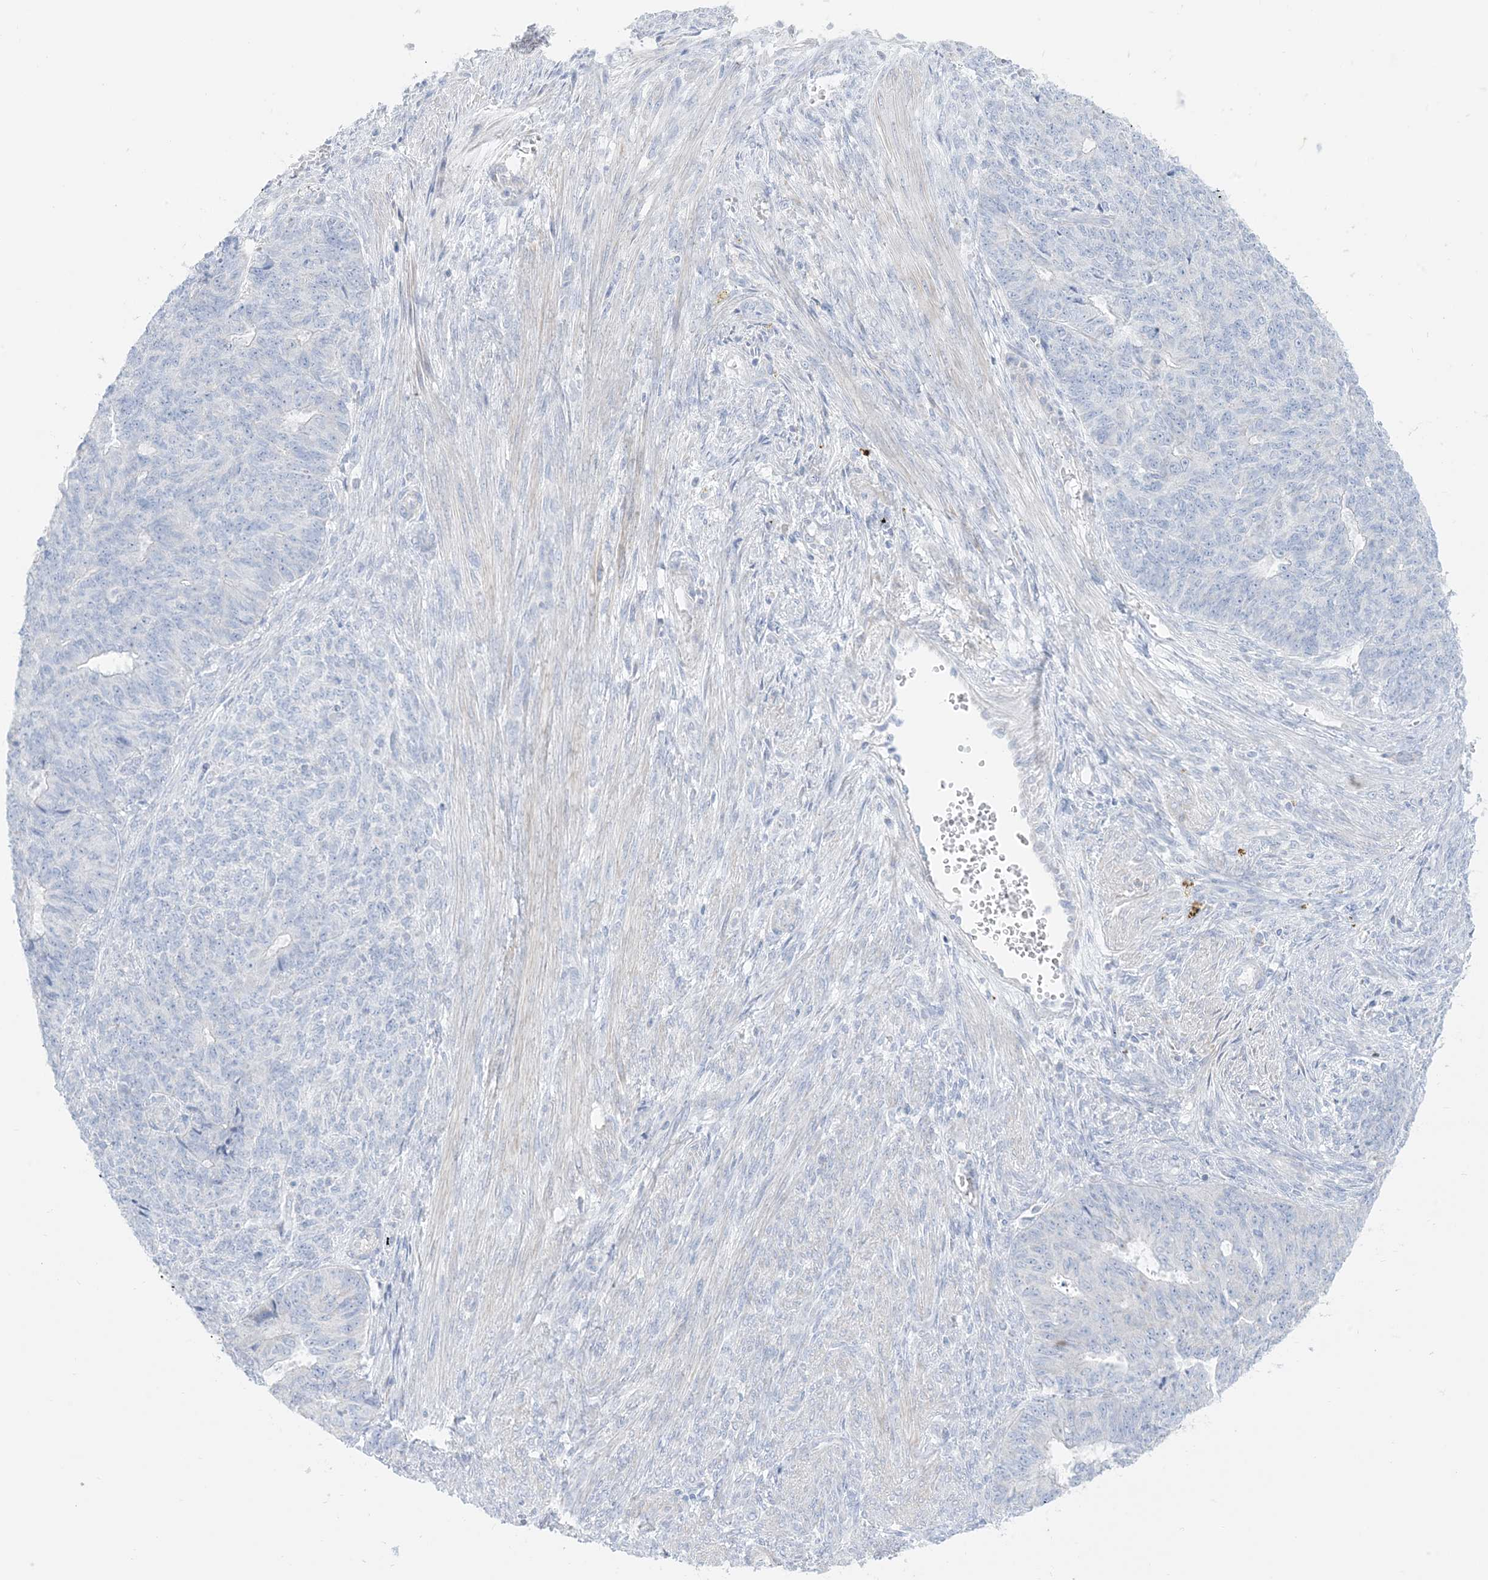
{"staining": {"intensity": "negative", "quantity": "none", "location": "none"}, "tissue": "endometrial cancer", "cell_type": "Tumor cells", "image_type": "cancer", "snomed": [{"axis": "morphology", "description": "Adenocarcinoma, NOS"}, {"axis": "topography", "description": "Endometrium"}], "caption": "Immunohistochemistry of human endometrial adenocarcinoma reveals no staining in tumor cells.", "gene": "SLC26A3", "patient": {"sex": "female", "age": 32}}